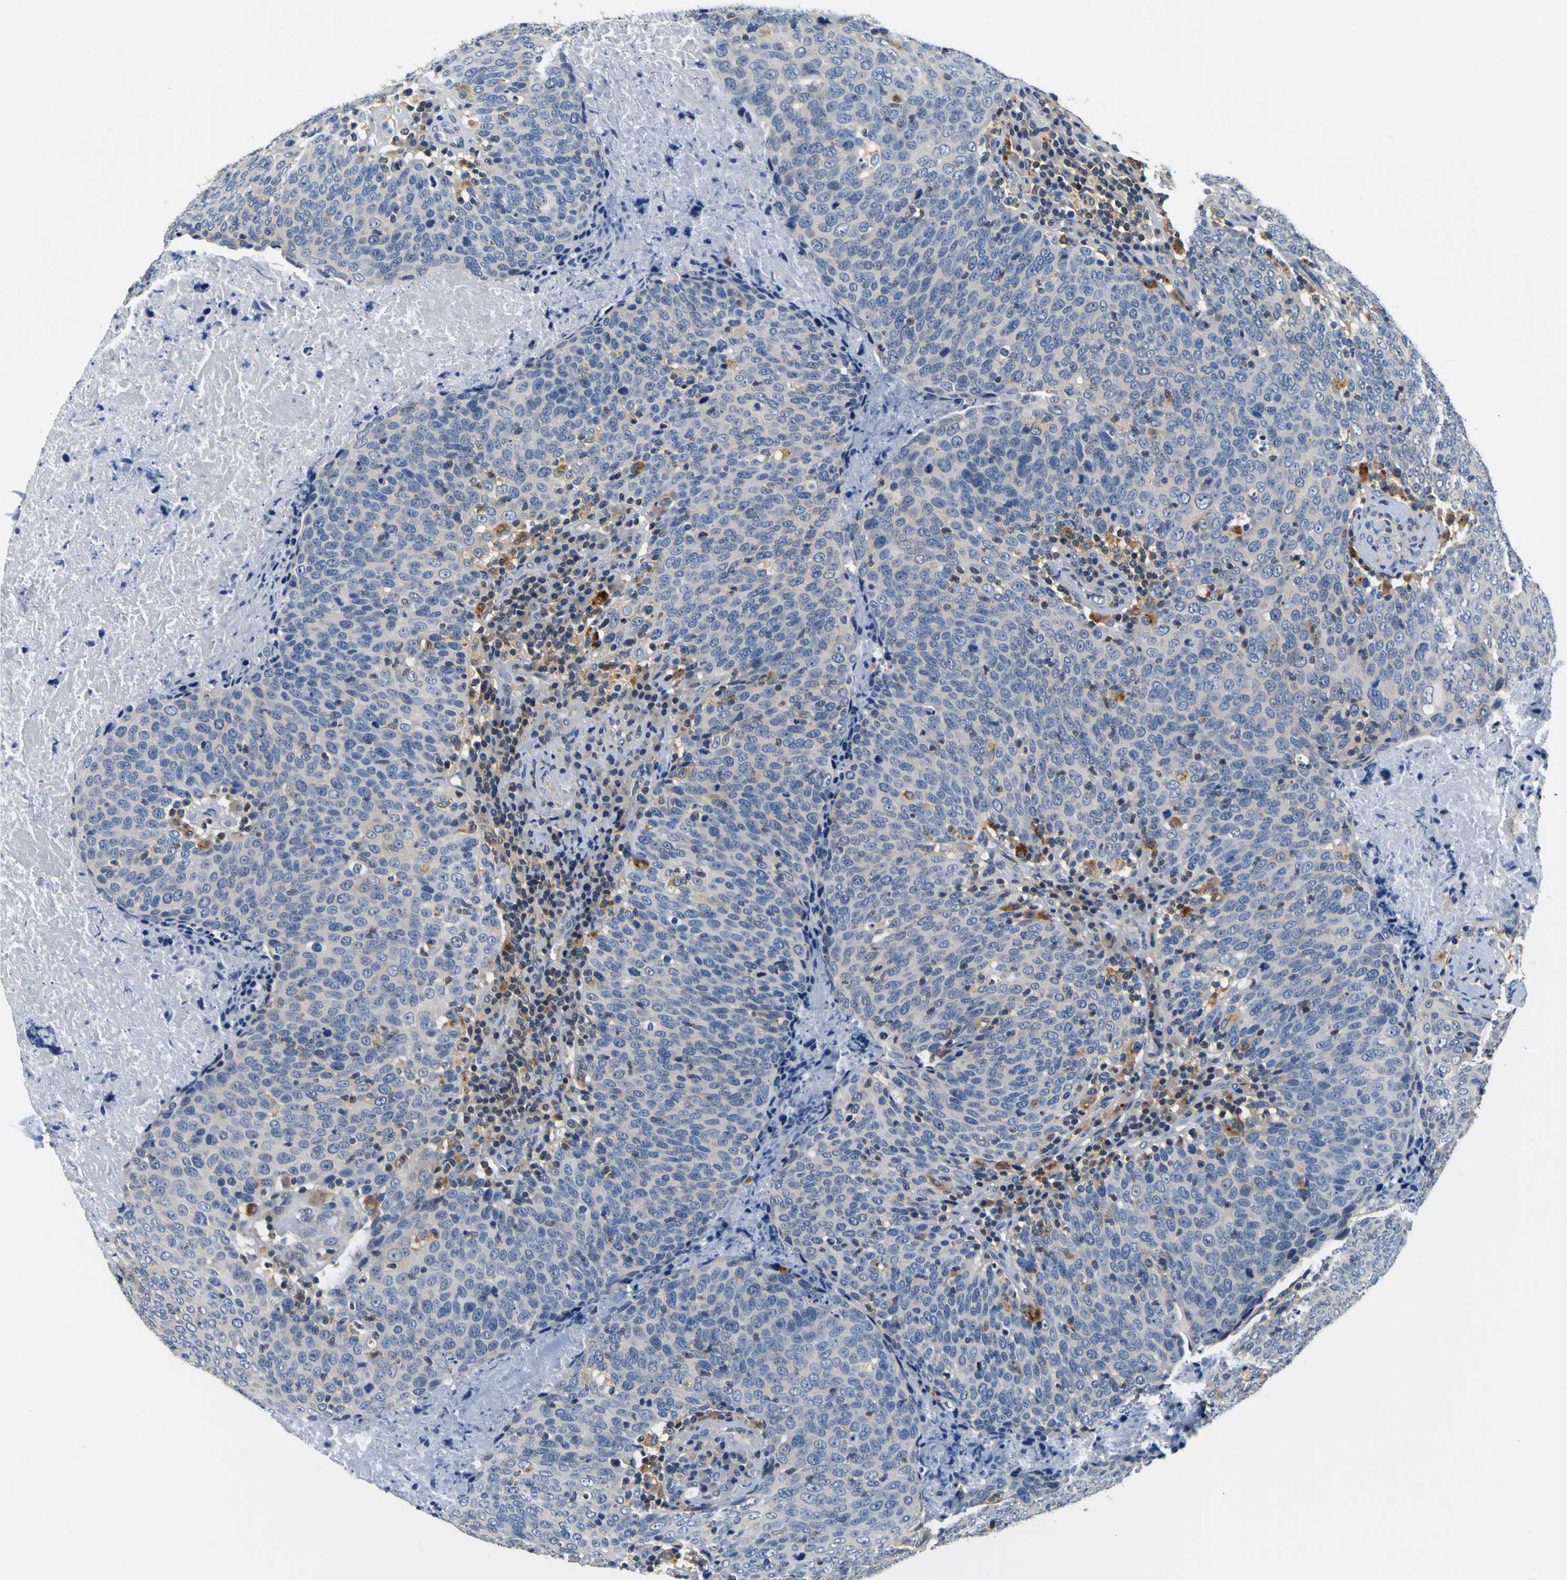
{"staining": {"intensity": "weak", "quantity": "<25%", "location": "cytoplasmic/membranous"}, "tissue": "head and neck cancer", "cell_type": "Tumor cells", "image_type": "cancer", "snomed": [{"axis": "morphology", "description": "Squamous cell carcinoma, NOS"}, {"axis": "morphology", "description": "Squamous cell carcinoma, metastatic, NOS"}, {"axis": "topography", "description": "Lymph node"}, {"axis": "topography", "description": "Head-Neck"}], "caption": "Head and neck cancer stained for a protein using immunohistochemistry exhibits no expression tumor cells.", "gene": "TNIK", "patient": {"sex": "male", "age": 62}}